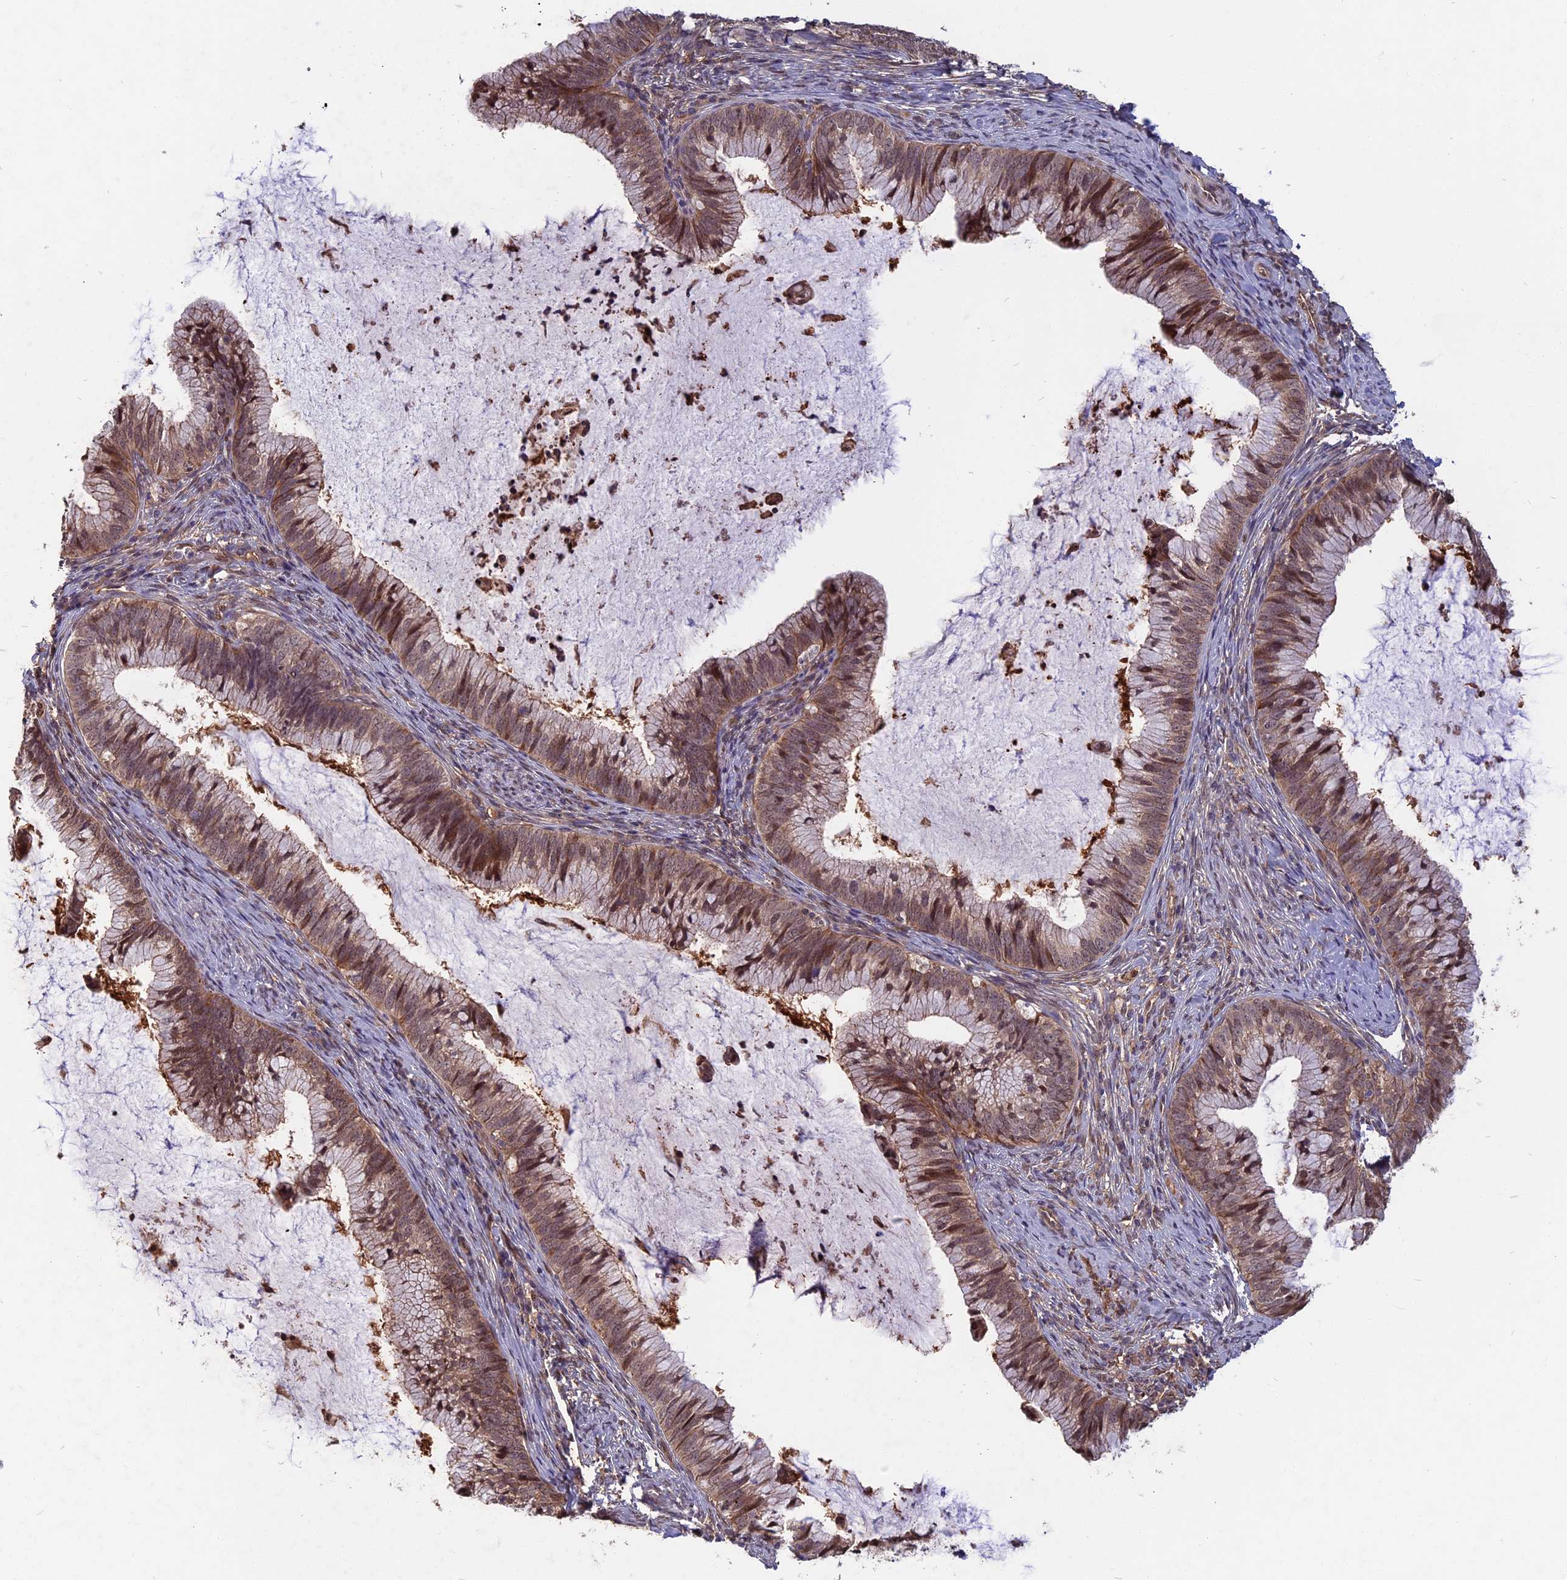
{"staining": {"intensity": "moderate", "quantity": ">75%", "location": "cytoplasmic/membranous,nuclear"}, "tissue": "cervical cancer", "cell_type": "Tumor cells", "image_type": "cancer", "snomed": [{"axis": "morphology", "description": "Adenocarcinoma, NOS"}, {"axis": "topography", "description": "Cervix"}], "caption": "Moderate cytoplasmic/membranous and nuclear staining for a protein is appreciated in about >75% of tumor cells of cervical cancer using immunohistochemistry.", "gene": "SPG11", "patient": {"sex": "female", "age": 36}}